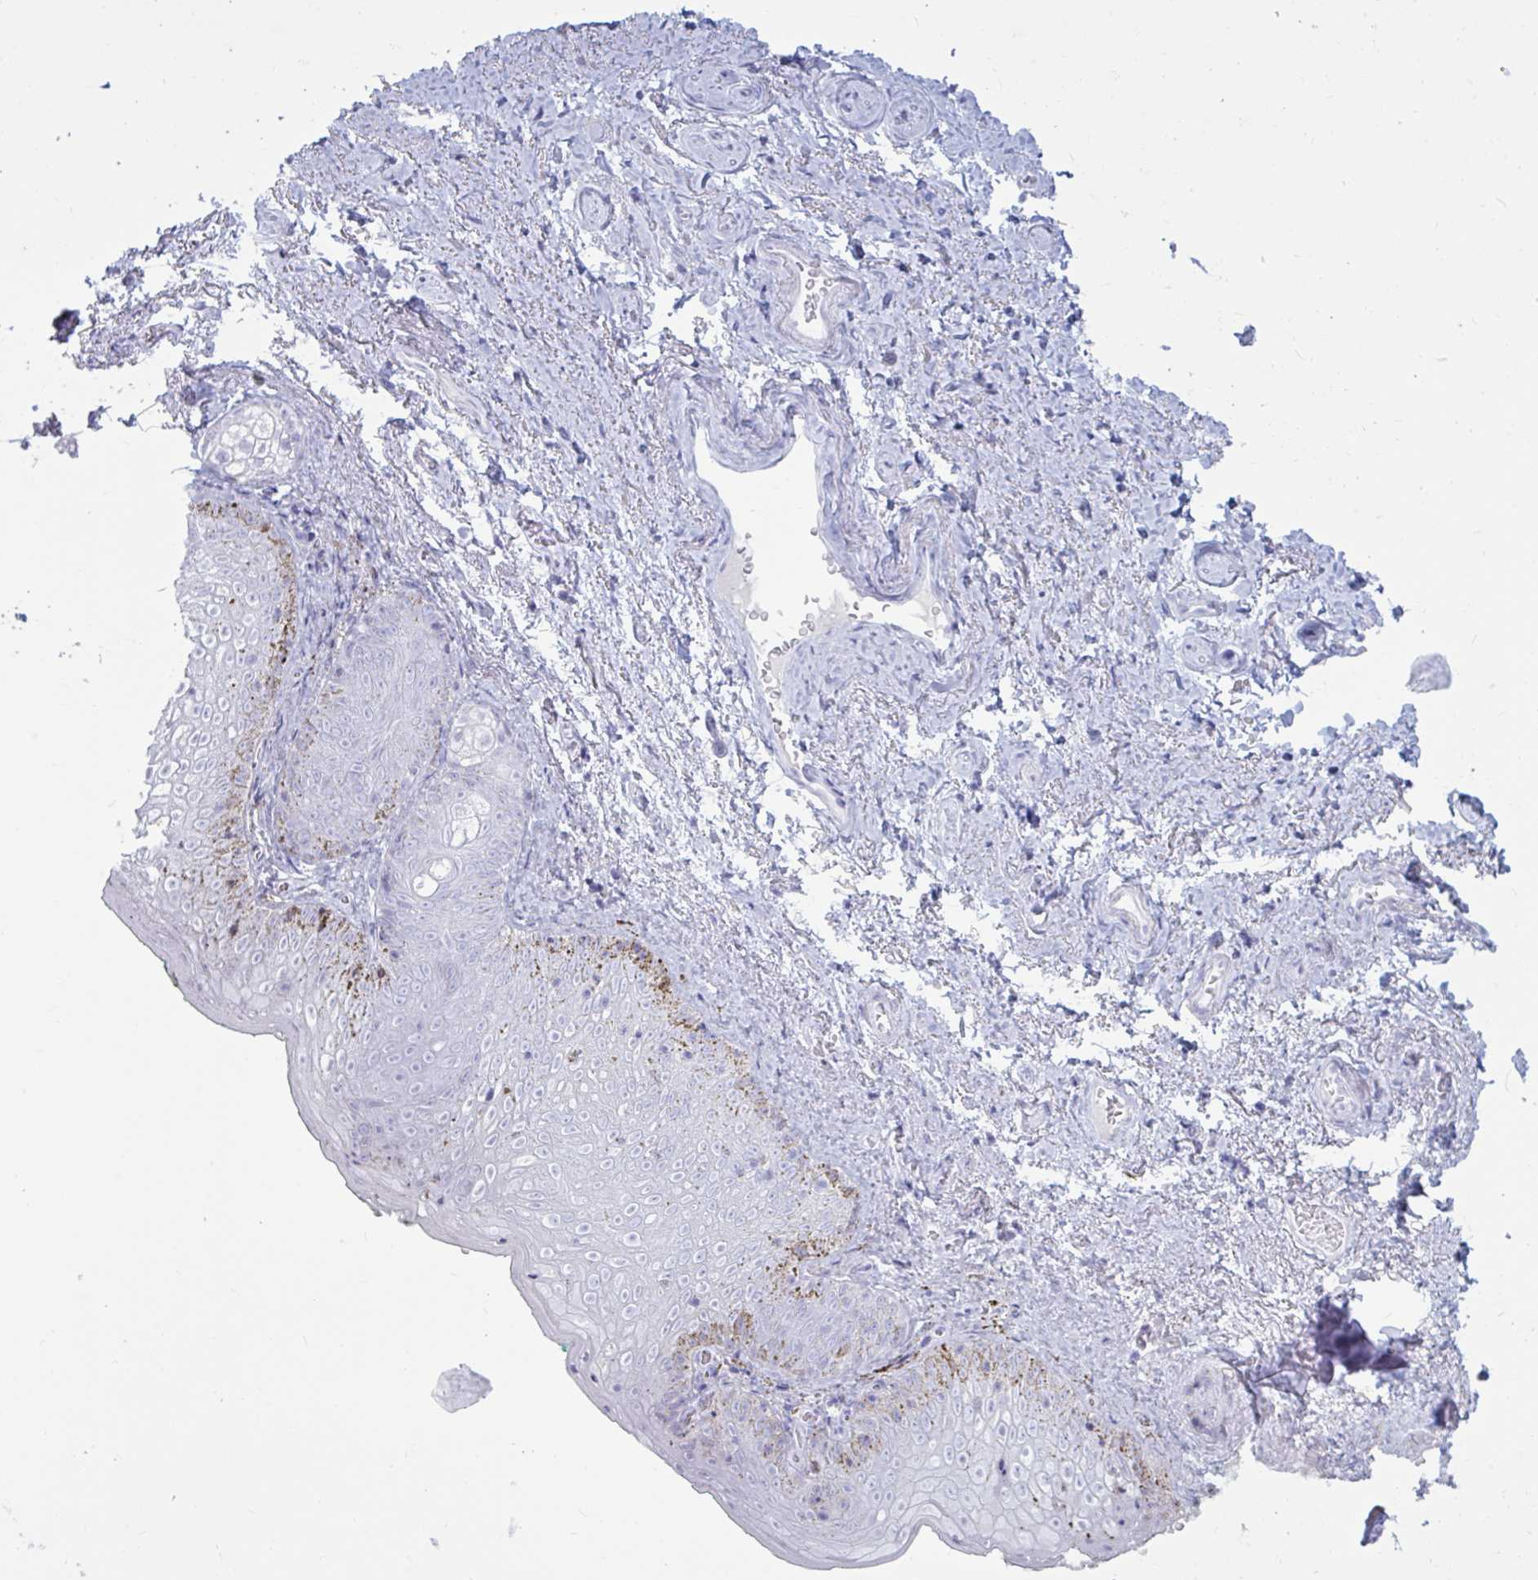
{"staining": {"intensity": "negative", "quantity": "none", "location": "none"}, "tissue": "vagina", "cell_type": "Squamous epithelial cells", "image_type": "normal", "snomed": [{"axis": "morphology", "description": "Normal tissue, NOS"}, {"axis": "topography", "description": "Vulva"}, {"axis": "topography", "description": "Vagina"}, {"axis": "topography", "description": "Peripheral nerve tissue"}], "caption": "An immunohistochemistry histopathology image of normal vagina is shown. There is no staining in squamous epithelial cells of vagina.", "gene": "BBS10", "patient": {"sex": "female", "age": 66}}